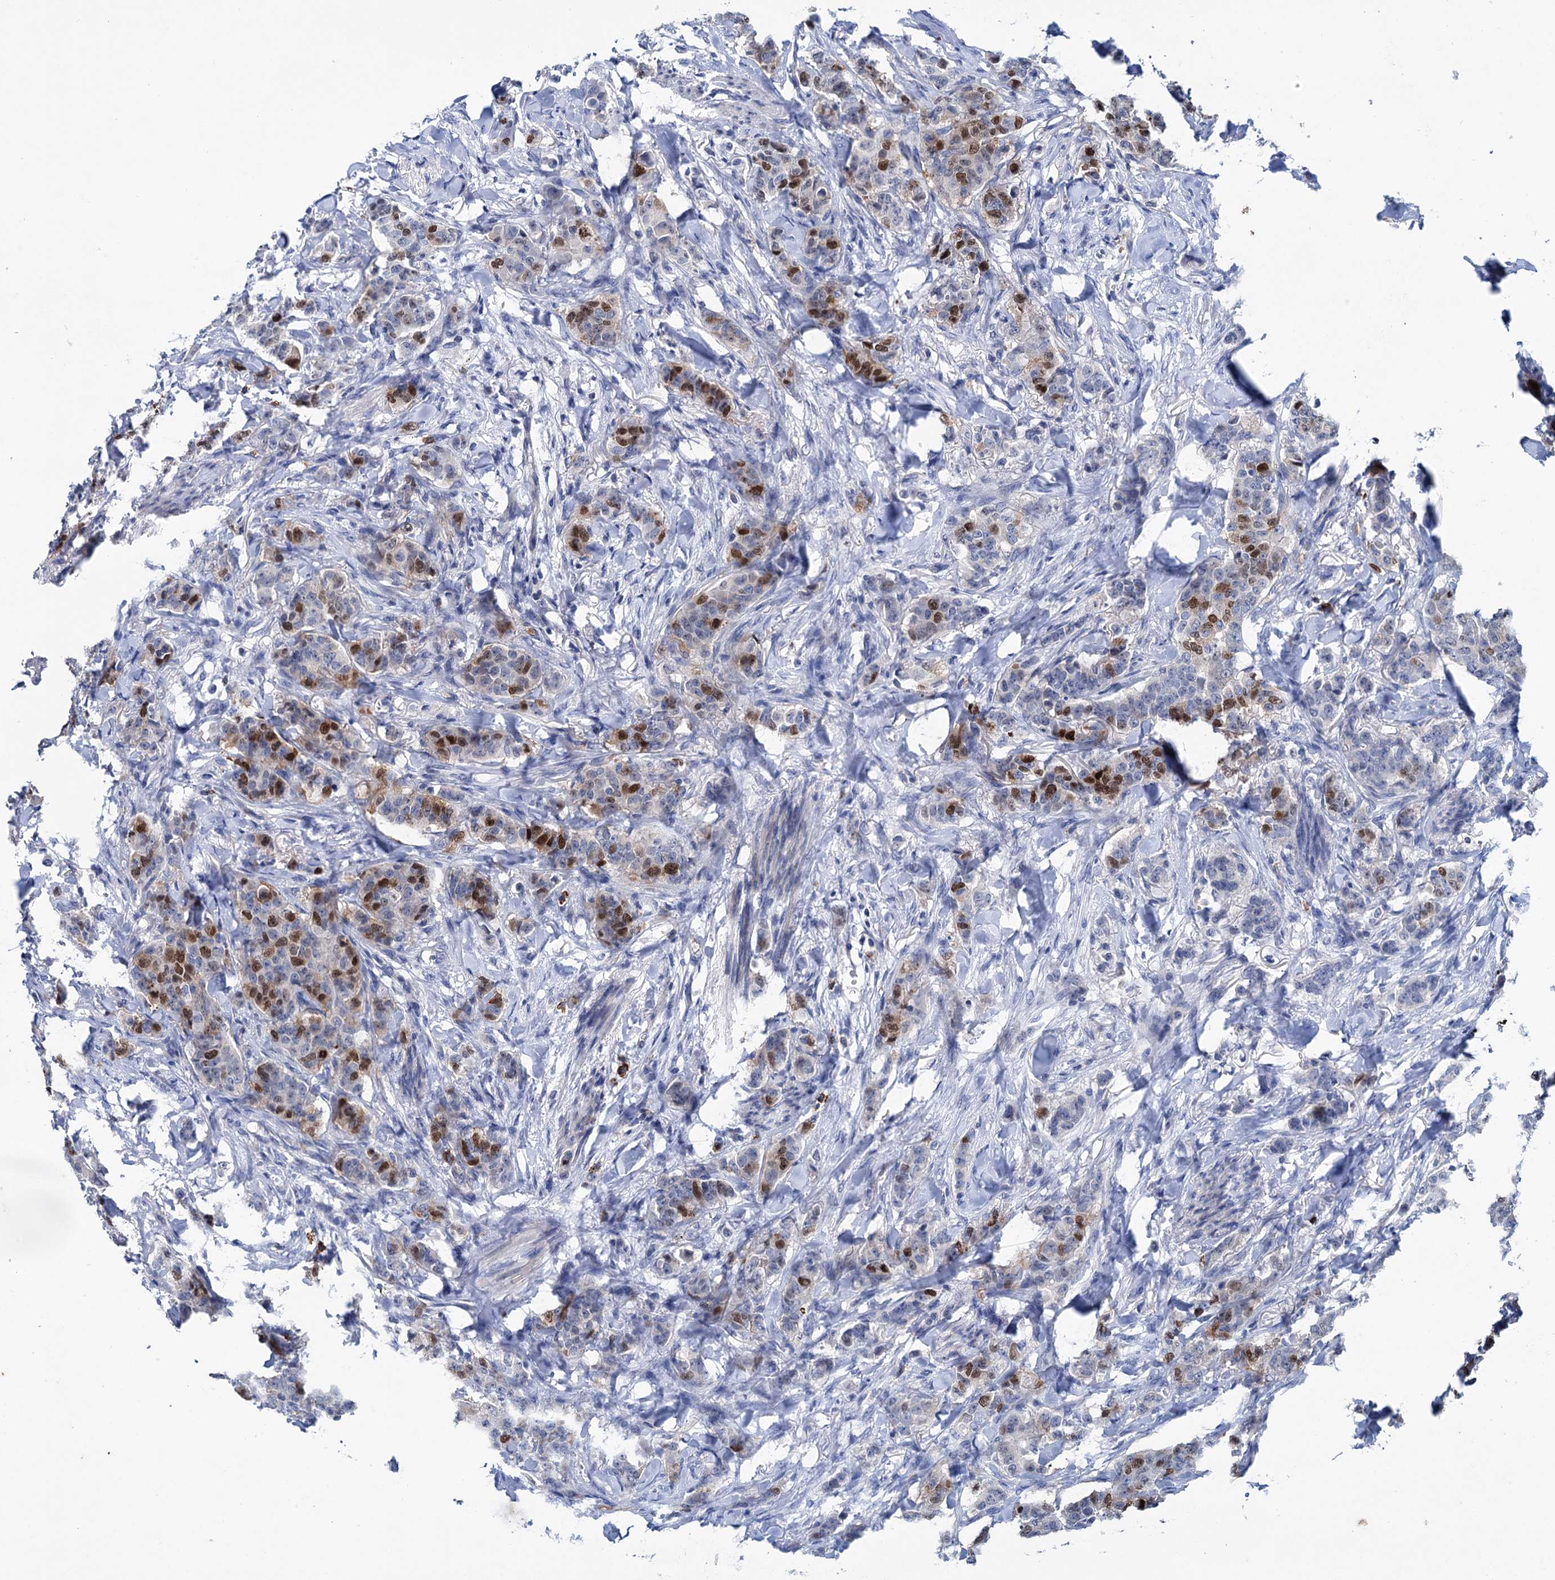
{"staining": {"intensity": "moderate", "quantity": "25%-75%", "location": "nuclear"}, "tissue": "breast cancer", "cell_type": "Tumor cells", "image_type": "cancer", "snomed": [{"axis": "morphology", "description": "Duct carcinoma"}, {"axis": "topography", "description": "Breast"}], "caption": "High-magnification brightfield microscopy of infiltrating ductal carcinoma (breast) stained with DAB (3,3'-diaminobenzidine) (brown) and counterstained with hematoxylin (blue). tumor cells exhibit moderate nuclear staining is present in about25%-75% of cells.", "gene": "FAM111B", "patient": {"sex": "female", "age": 40}}